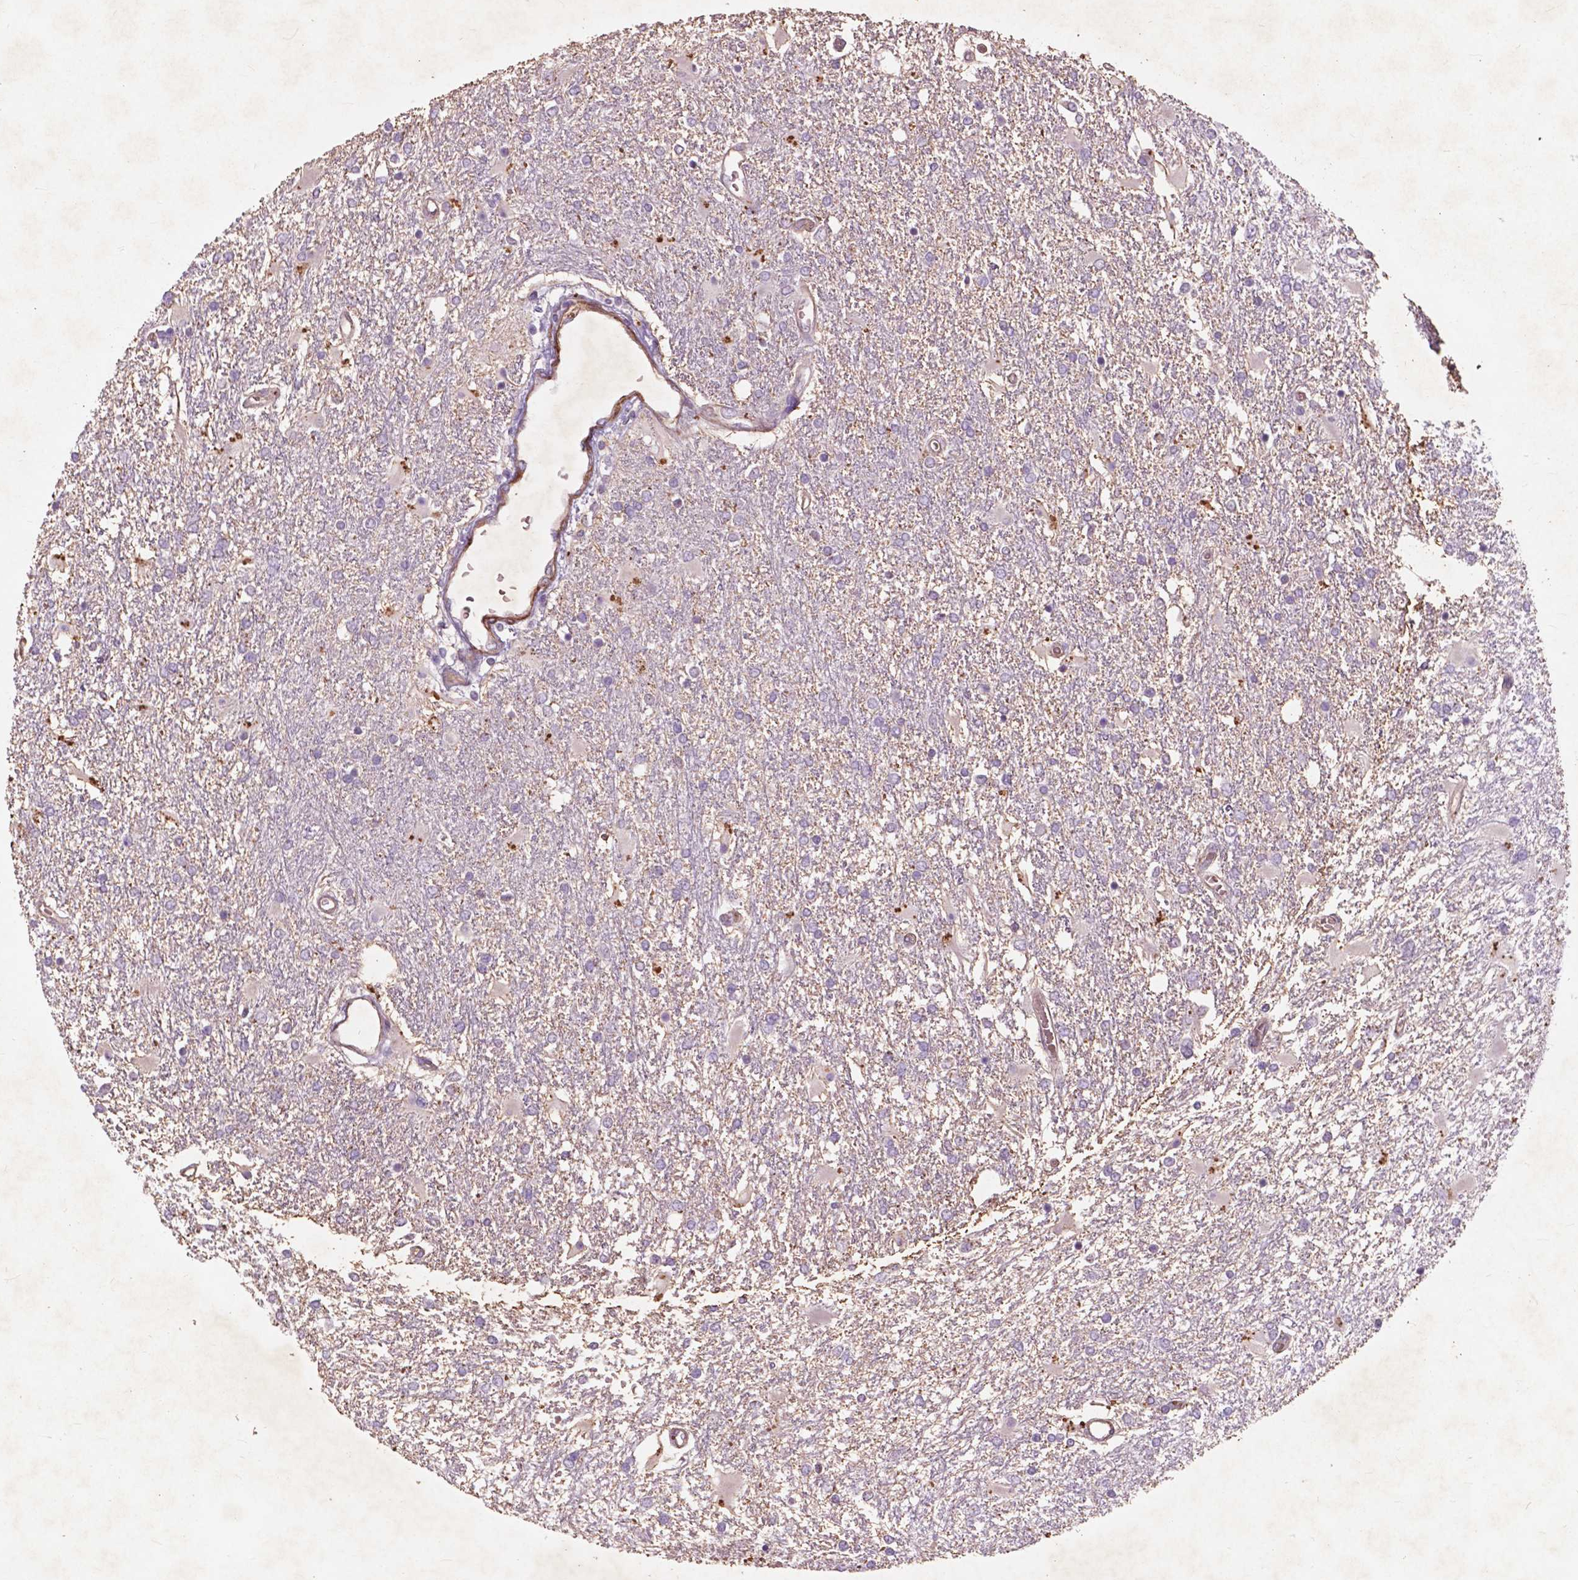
{"staining": {"intensity": "negative", "quantity": "none", "location": "none"}, "tissue": "glioma", "cell_type": "Tumor cells", "image_type": "cancer", "snomed": [{"axis": "morphology", "description": "Glioma, malignant, High grade"}, {"axis": "topography", "description": "Cerebral cortex"}], "caption": "The image exhibits no significant expression in tumor cells of malignant high-grade glioma. (DAB (3,3'-diaminobenzidine) immunohistochemistry (IHC) with hematoxylin counter stain).", "gene": "RFPL4B", "patient": {"sex": "male", "age": 79}}